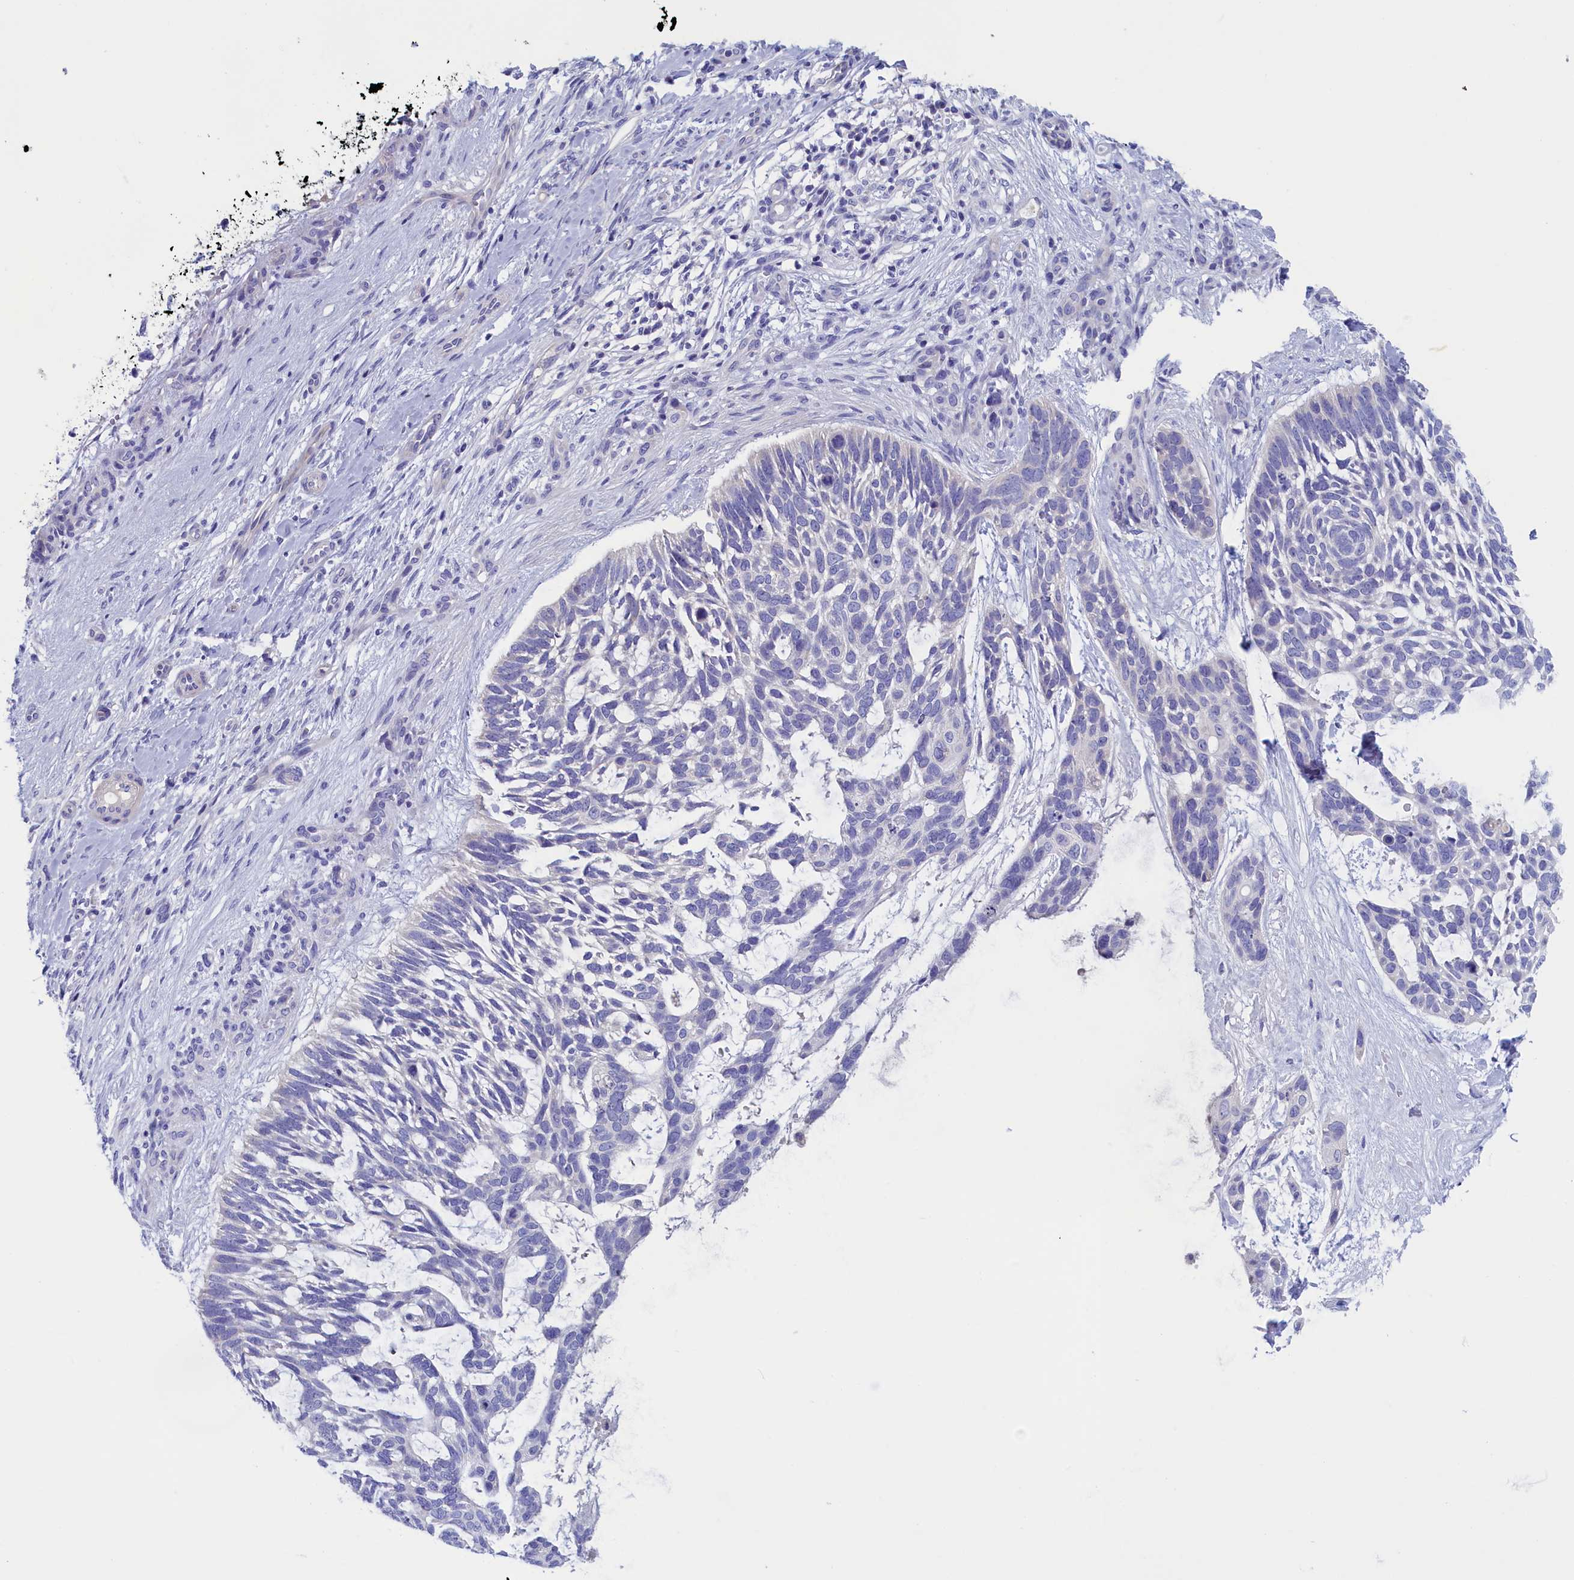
{"staining": {"intensity": "negative", "quantity": "none", "location": "none"}, "tissue": "skin cancer", "cell_type": "Tumor cells", "image_type": "cancer", "snomed": [{"axis": "morphology", "description": "Basal cell carcinoma"}, {"axis": "topography", "description": "Skin"}], "caption": "Tumor cells show no significant expression in skin basal cell carcinoma. Nuclei are stained in blue.", "gene": "ANKRD2", "patient": {"sex": "male", "age": 88}}